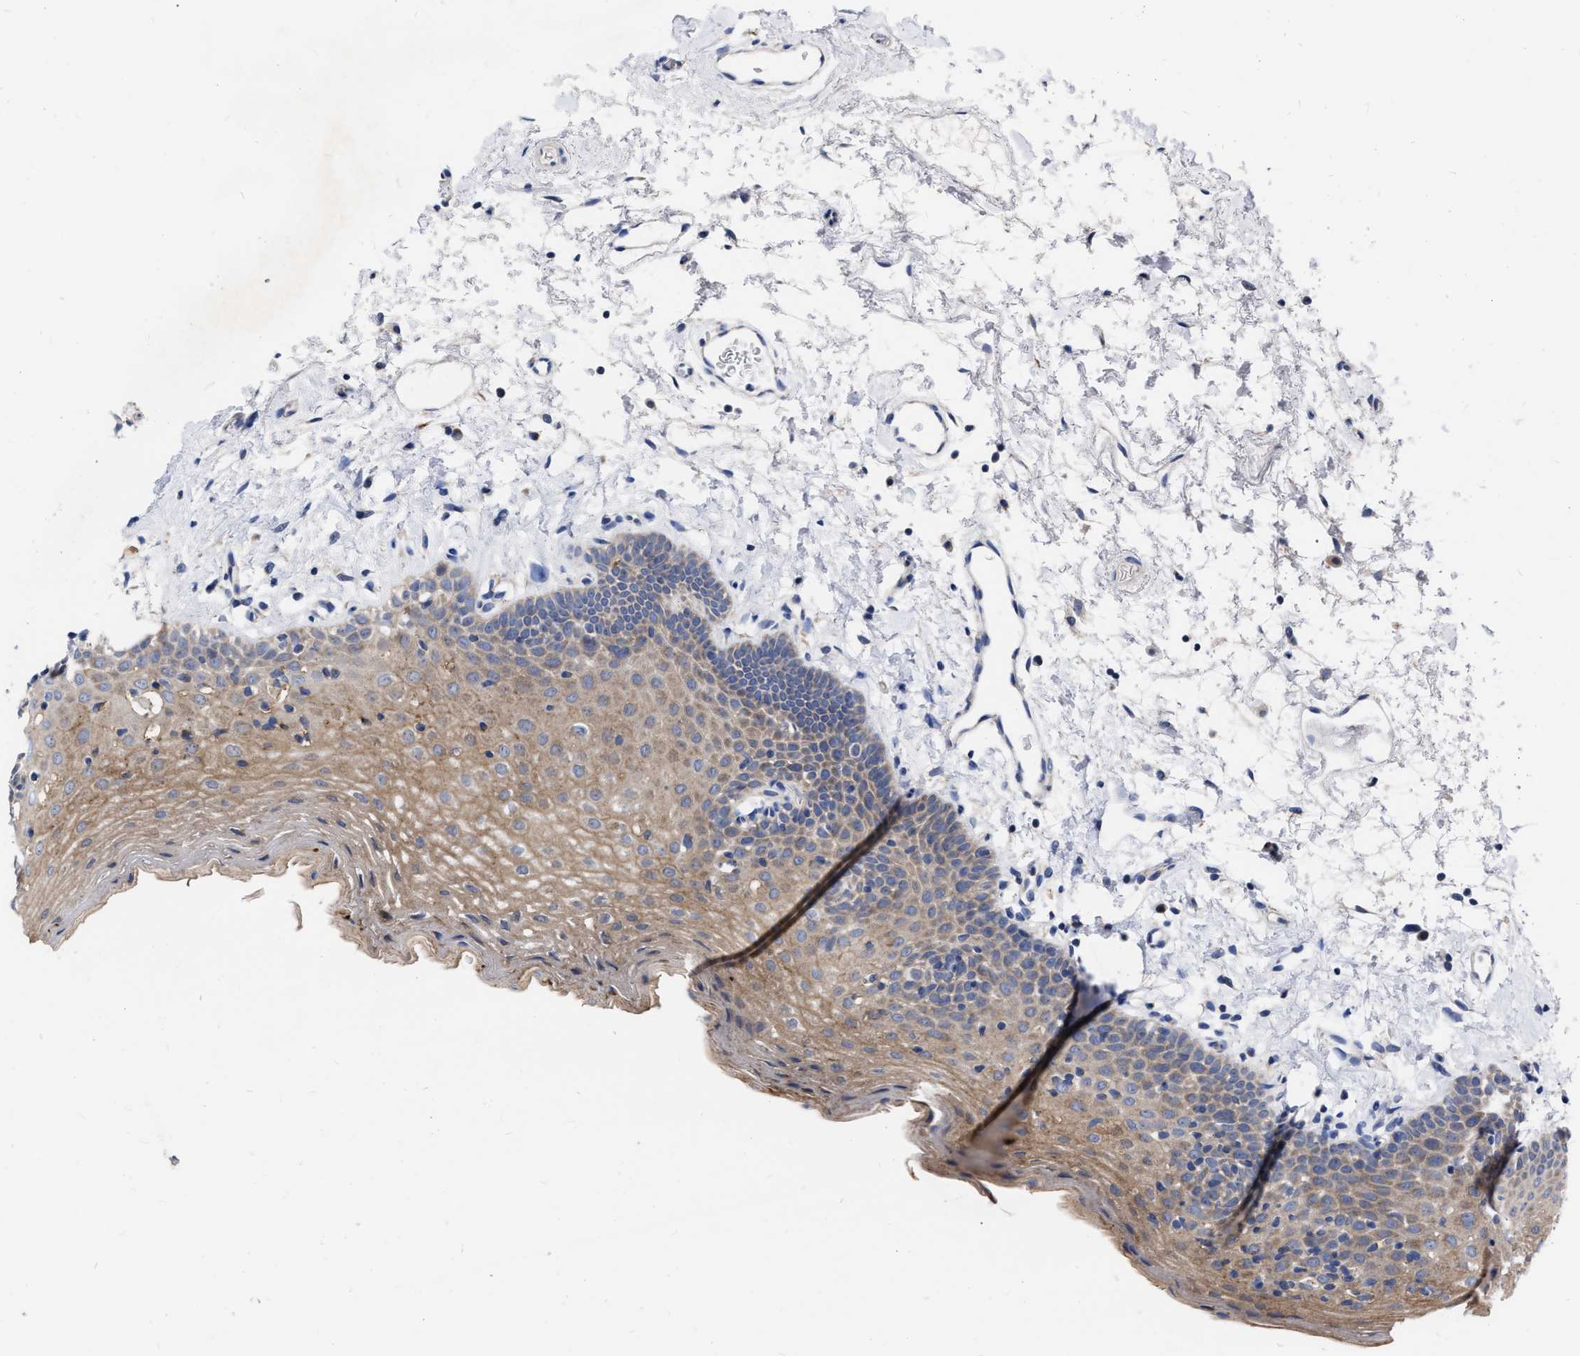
{"staining": {"intensity": "moderate", "quantity": ">75%", "location": "cytoplasmic/membranous"}, "tissue": "oral mucosa", "cell_type": "Squamous epithelial cells", "image_type": "normal", "snomed": [{"axis": "morphology", "description": "Normal tissue, NOS"}, {"axis": "topography", "description": "Oral tissue"}], "caption": "This is a histology image of immunohistochemistry staining of normal oral mucosa, which shows moderate positivity in the cytoplasmic/membranous of squamous epithelial cells.", "gene": "CDKN2C", "patient": {"sex": "male", "age": 66}}